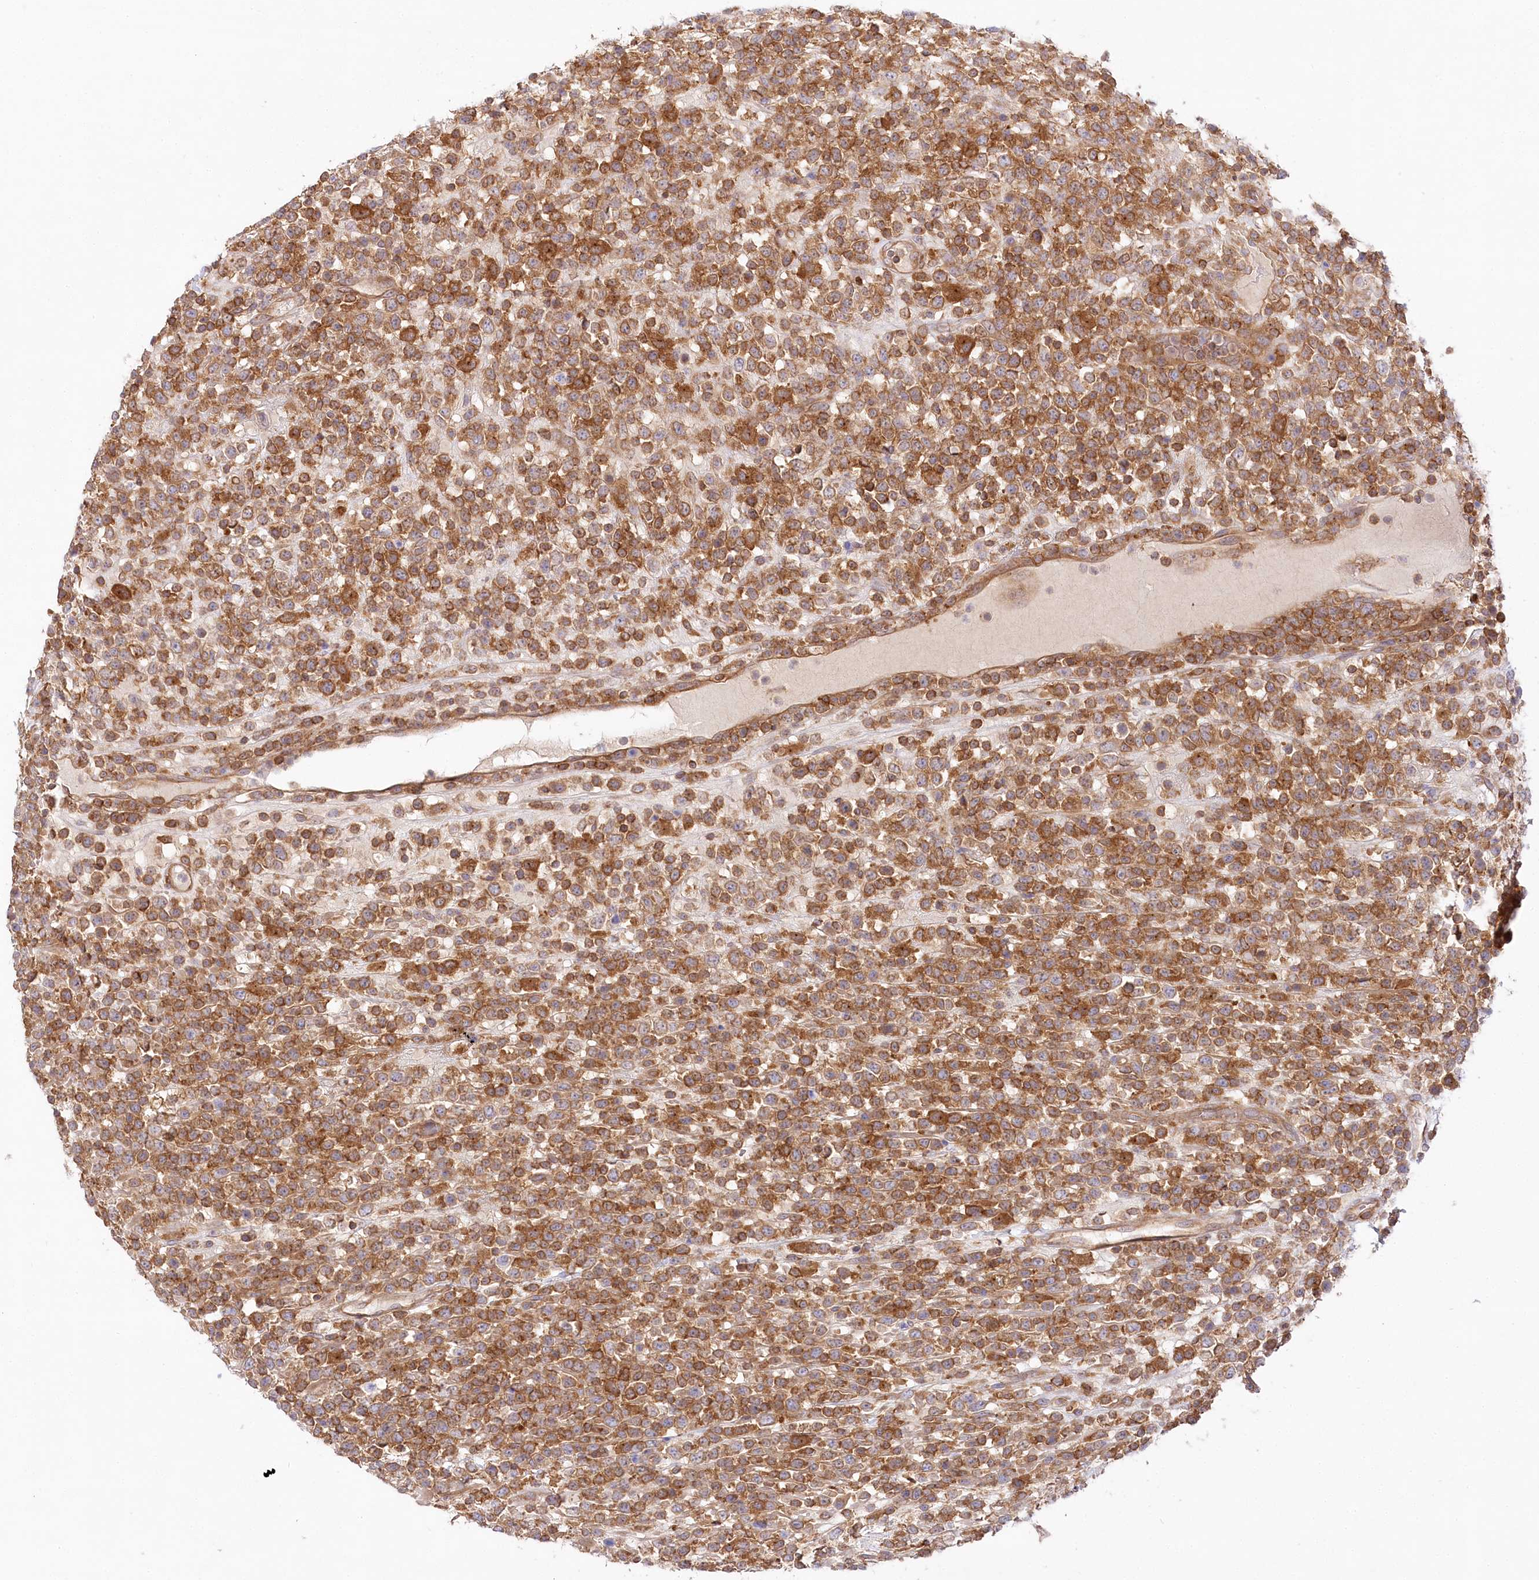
{"staining": {"intensity": "moderate", "quantity": ">75%", "location": "cytoplasmic/membranous"}, "tissue": "lymphoma", "cell_type": "Tumor cells", "image_type": "cancer", "snomed": [{"axis": "morphology", "description": "Malignant lymphoma, non-Hodgkin's type, High grade"}, {"axis": "topography", "description": "Colon"}], "caption": "IHC photomicrograph of neoplastic tissue: human lymphoma stained using immunohistochemistry reveals medium levels of moderate protein expression localized specifically in the cytoplasmic/membranous of tumor cells, appearing as a cytoplasmic/membranous brown color.", "gene": "ABRAXAS2", "patient": {"sex": "female", "age": 53}}